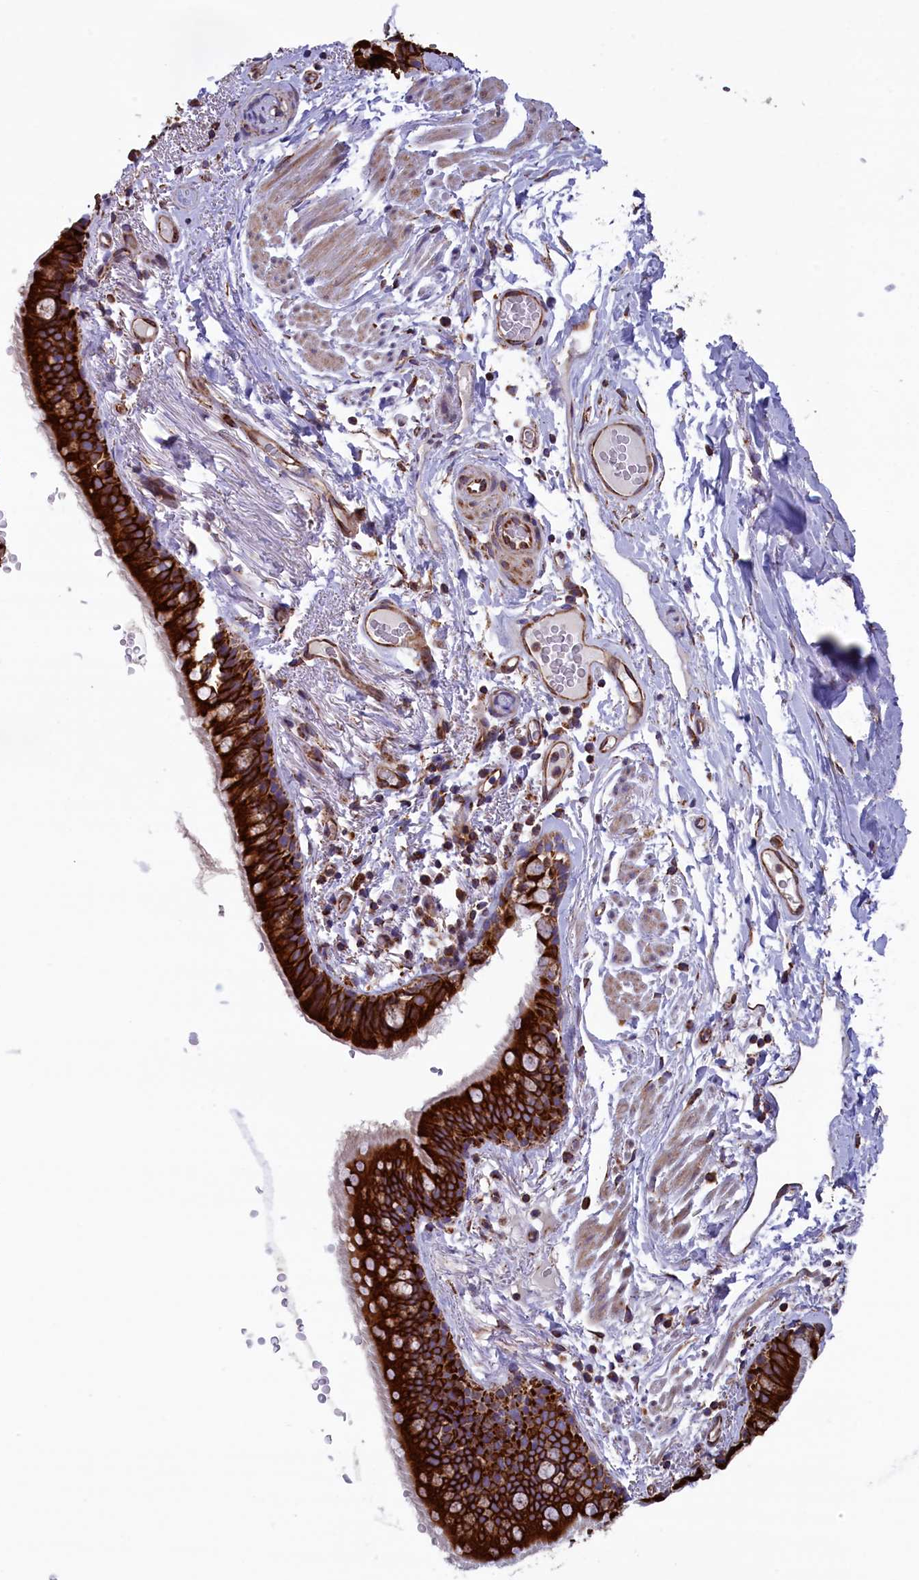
{"staining": {"intensity": "strong", "quantity": ">75%", "location": "cytoplasmic/membranous"}, "tissue": "bronchus", "cell_type": "Respiratory epithelial cells", "image_type": "normal", "snomed": [{"axis": "morphology", "description": "Normal tissue, NOS"}, {"axis": "topography", "description": "Lymph node"}, {"axis": "topography", "description": "Bronchus"}], "caption": "Immunohistochemistry (IHC) staining of normal bronchus, which shows high levels of strong cytoplasmic/membranous staining in about >75% of respiratory epithelial cells indicating strong cytoplasmic/membranous protein expression. The staining was performed using DAB (brown) for protein detection and nuclei were counterstained in hematoxylin (blue).", "gene": "GATB", "patient": {"sex": "male", "age": 63}}